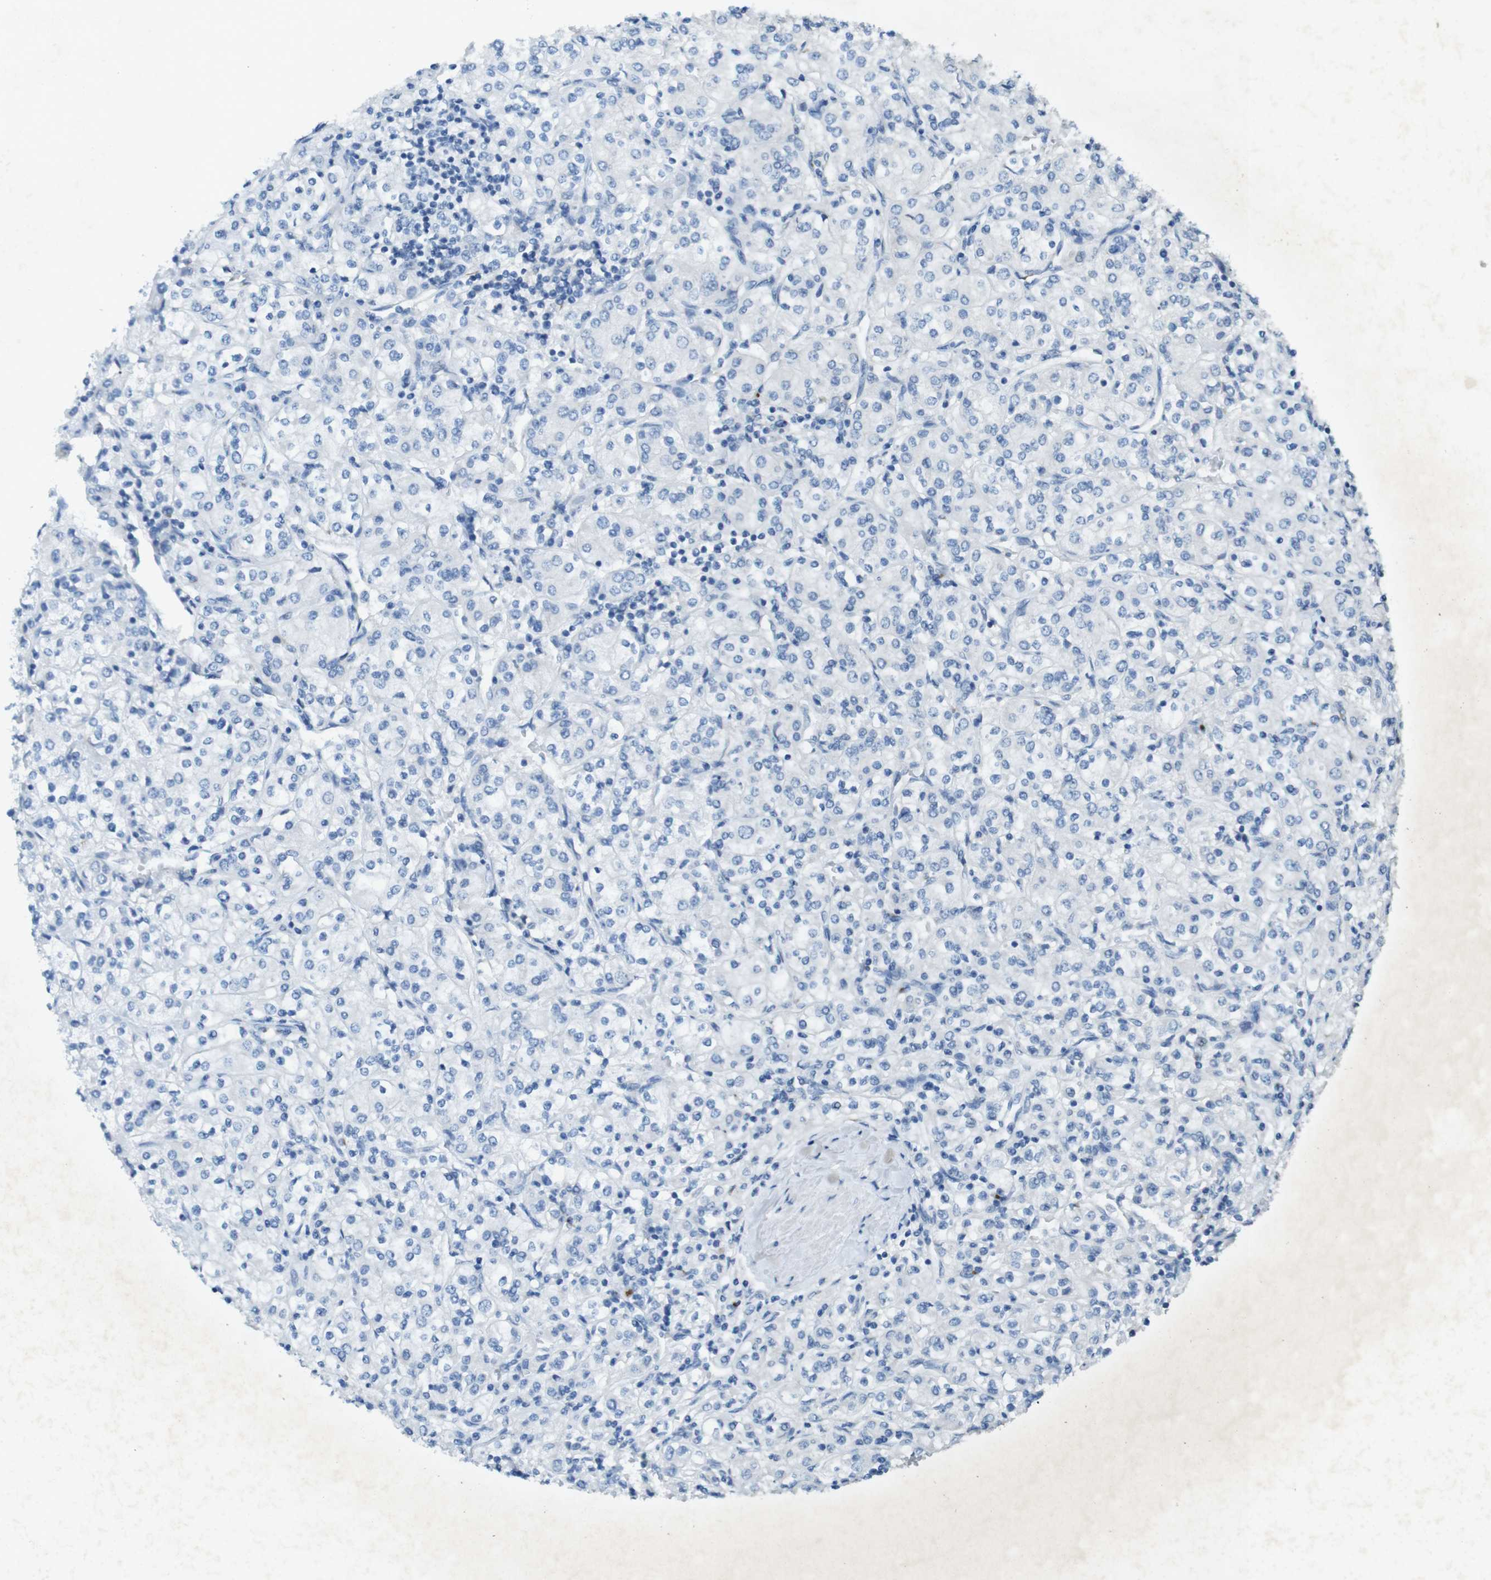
{"staining": {"intensity": "negative", "quantity": "none", "location": "none"}, "tissue": "renal cancer", "cell_type": "Tumor cells", "image_type": "cancer", "snomed": [{"axis": "morphology", "description": "Adenocarcinoma, NOS"}, {"axis": "topography", "description": "Kidney"}], "caption": "The photomicrograph demonstrates no staining of tumor cells in renal cancer. The staining is performed using DAB (3,3'-diaminobenzidine) brown chromogen with nuclei counter-stained in using hematoxylin.", "gene": "CD320", "patient": {"sex": "male", "age": 77}}